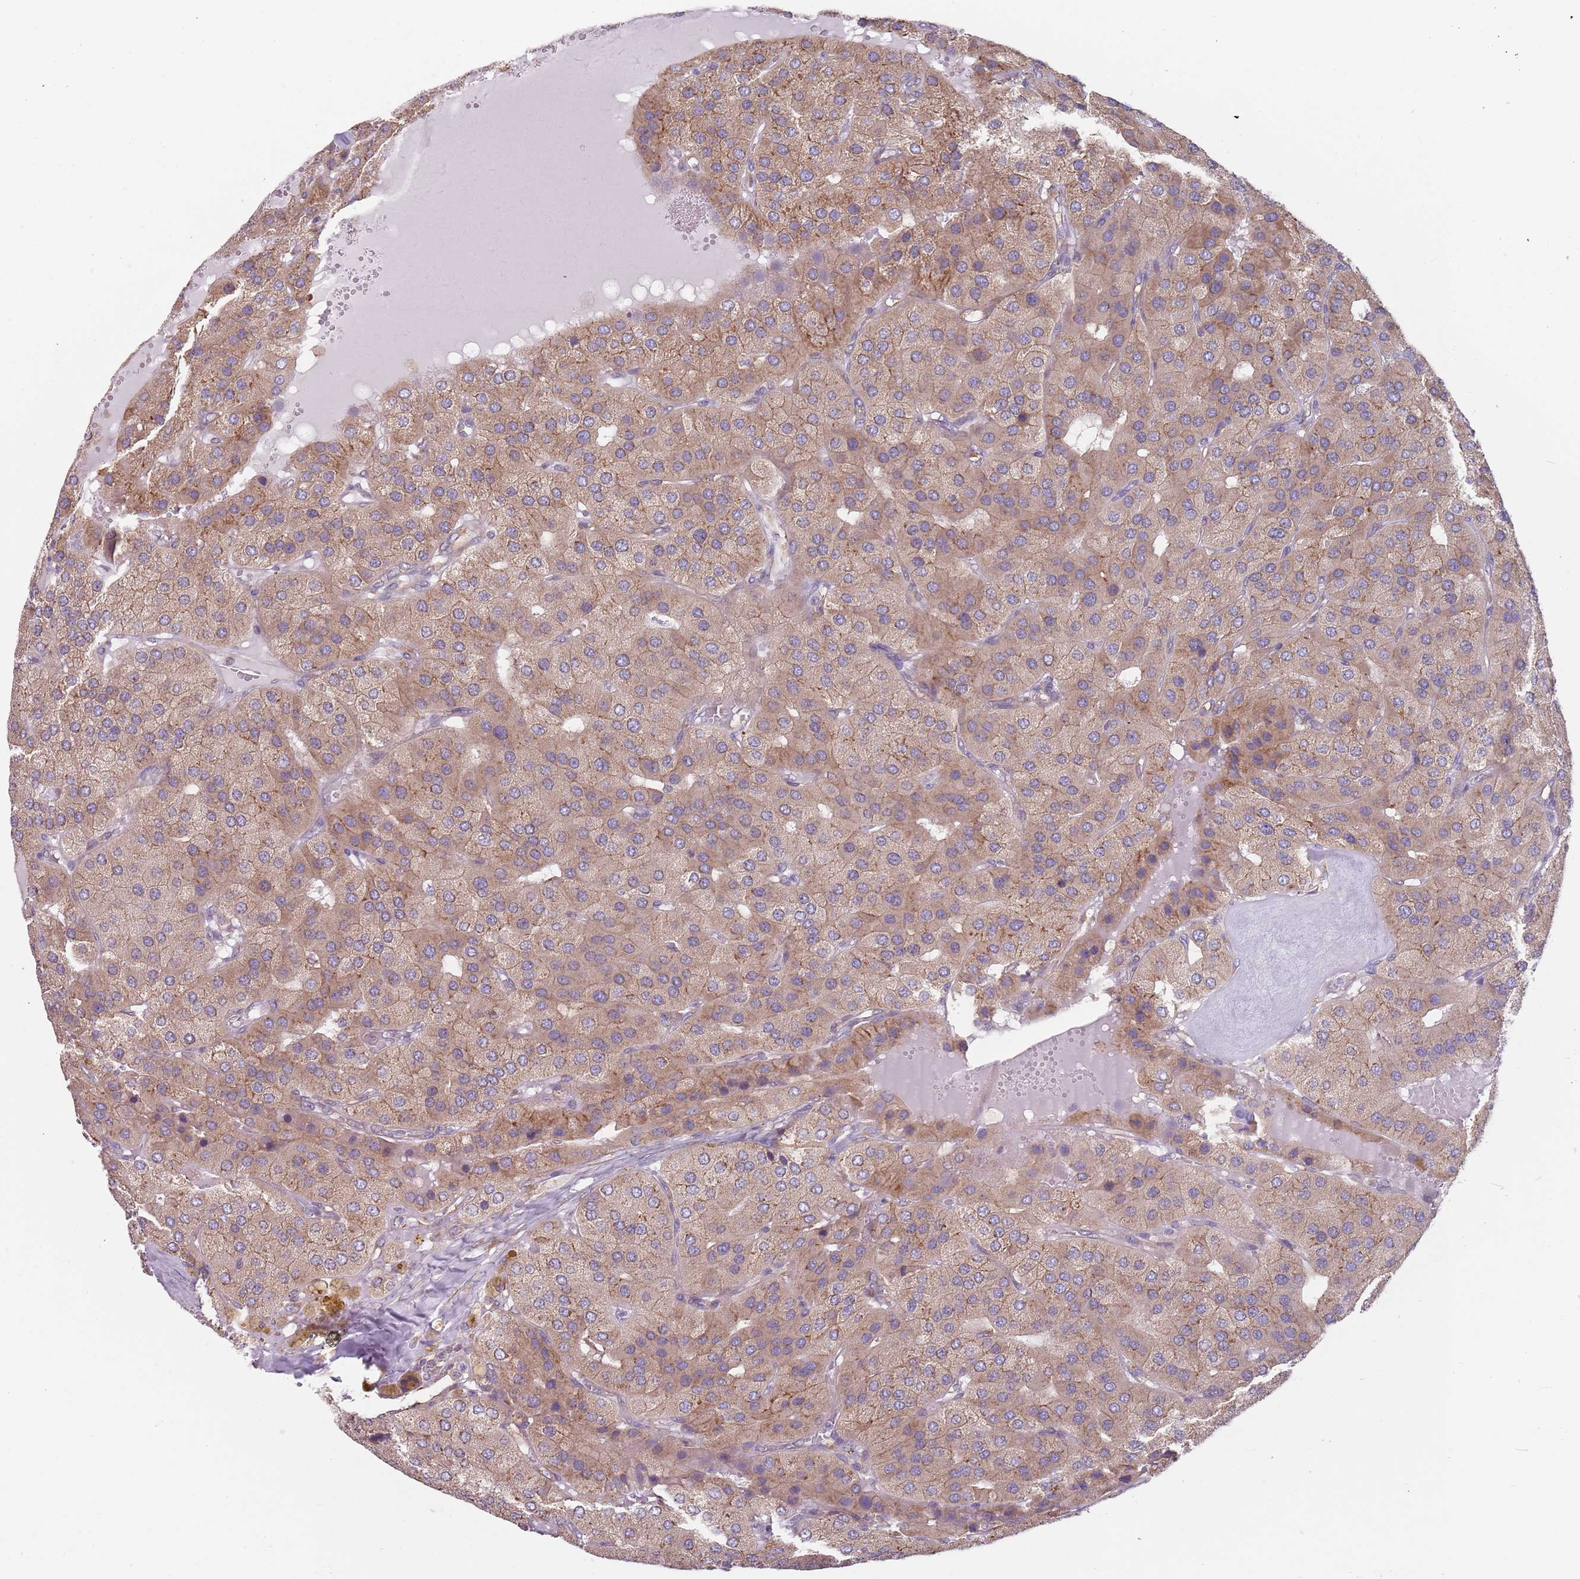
{"staining": {"intensity": "moderate", "quantity": "25%-75%", "location": "cytoplasmic/membranous"}, "tissue": "parathyroid gland", "cell_type": "Glandular cells", "image_type": "normal", "snomed": [{"axis": "morphology", "description": "Normal tissue, NOS"}, {"axis": "morphology", "description": "Adenoma, NOS"}, {"axis": "topography", "description": "Parathyroid gland"}], "caption": "Normal parathyroid gland exhibits moderate cytoplasmic/membranous expression in approximately 25%-75% of glandular cells, visualized by immunohistochemistry. (IHC, brightfield microscopy, high magnification).", "gene": "RPL17", "patient": {"sex": "female", "age": 86}}